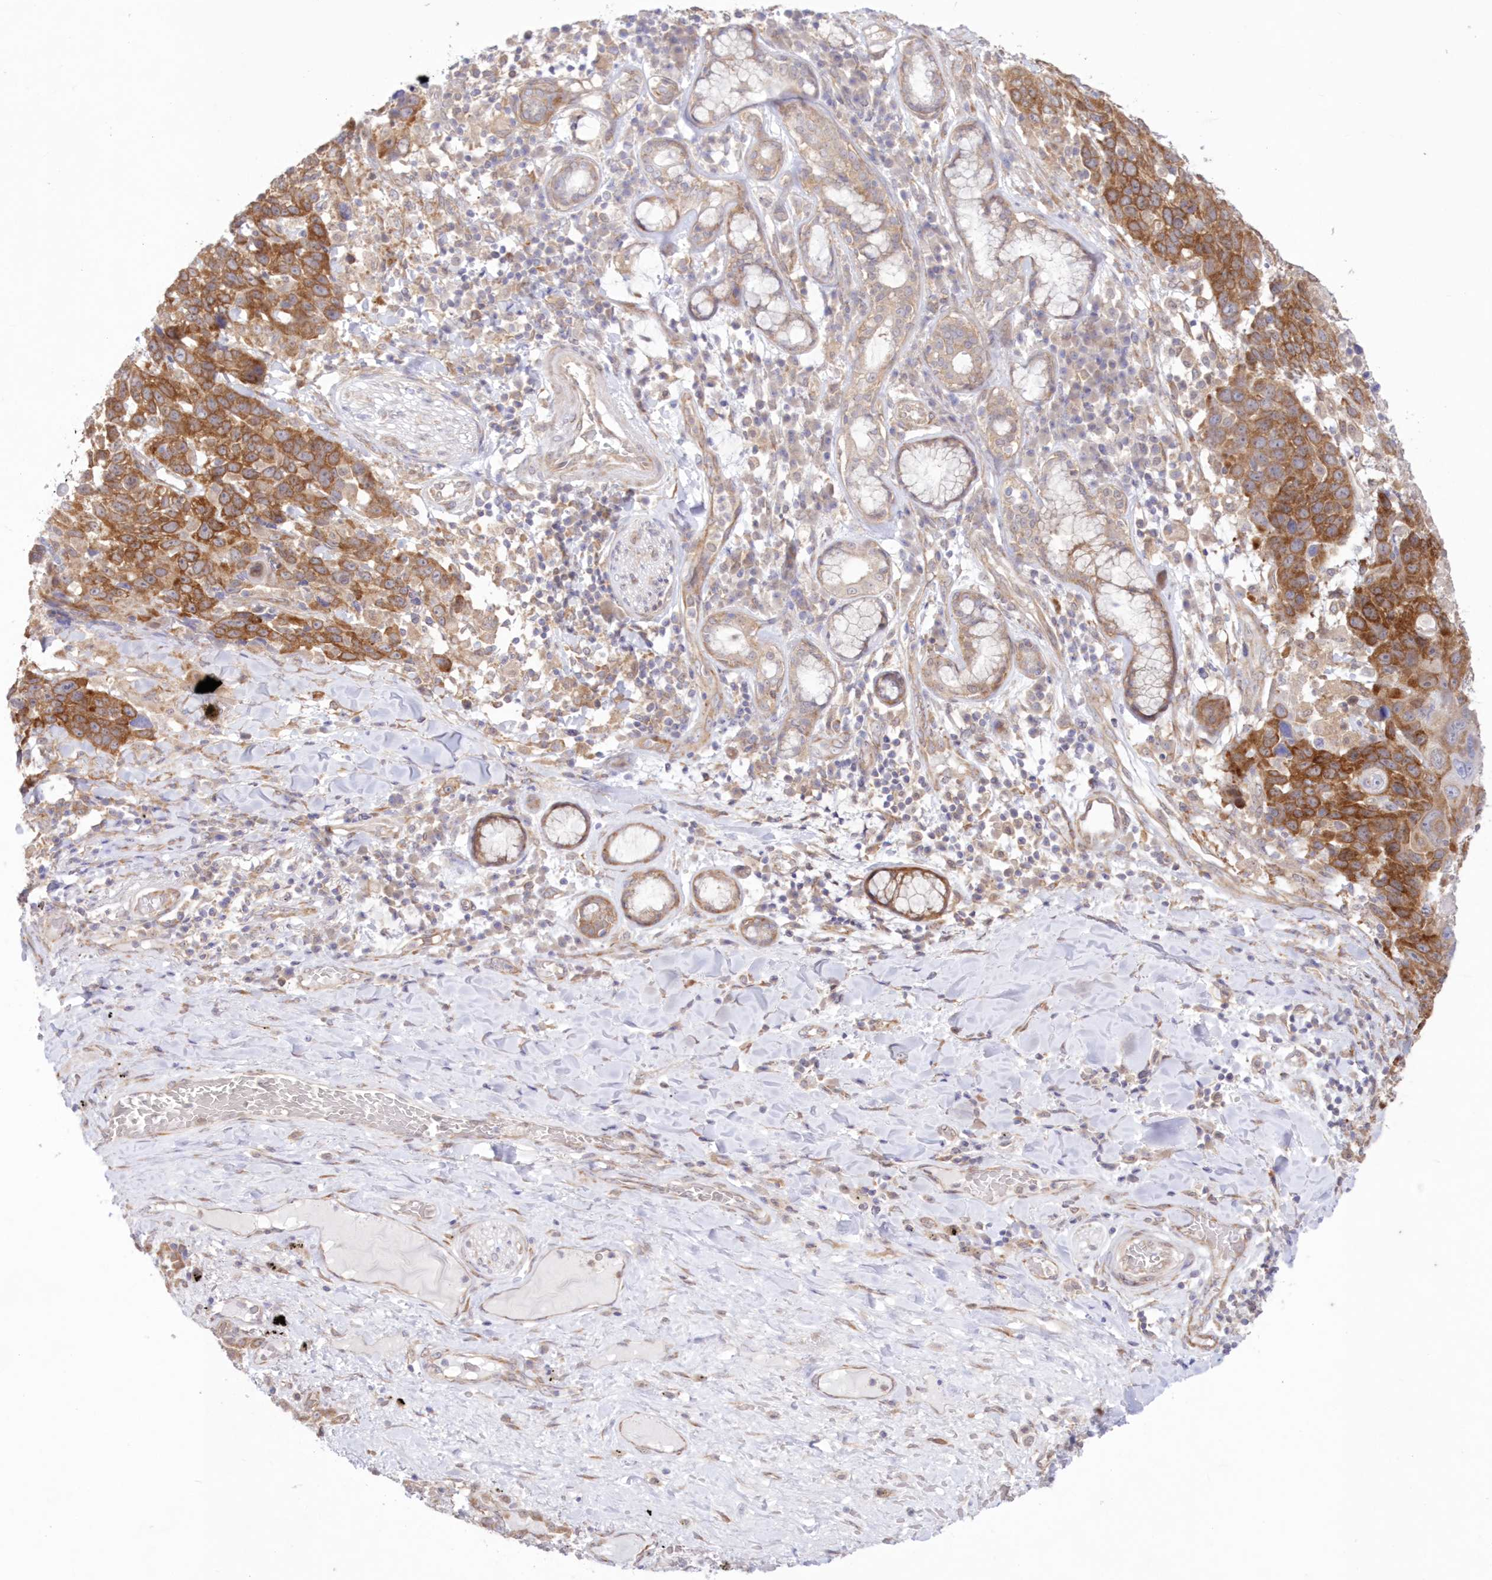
{"staining": {"intensity": "moderate", "quantity": ">75%", "location": "cytoplasmic/membranous"}, "tissue": "lung cancer", "cell_type": "Tumor cells", "image_type": "cancer", "snomed": [{"axis": "morphology", "description": "Squamous cell carcinoma, NOS"}, {"axis": "topography", "description": "Lung"}], "caption": "There is medium levels of moderate cytoplasmic/membranous positivity in tumor cells of lung squamous cell carcinoma, as demonstrated by immunohistochemical staining (brown color).", "gene": "RNPEP", "patient": {"sex": "male", "age": 66}}